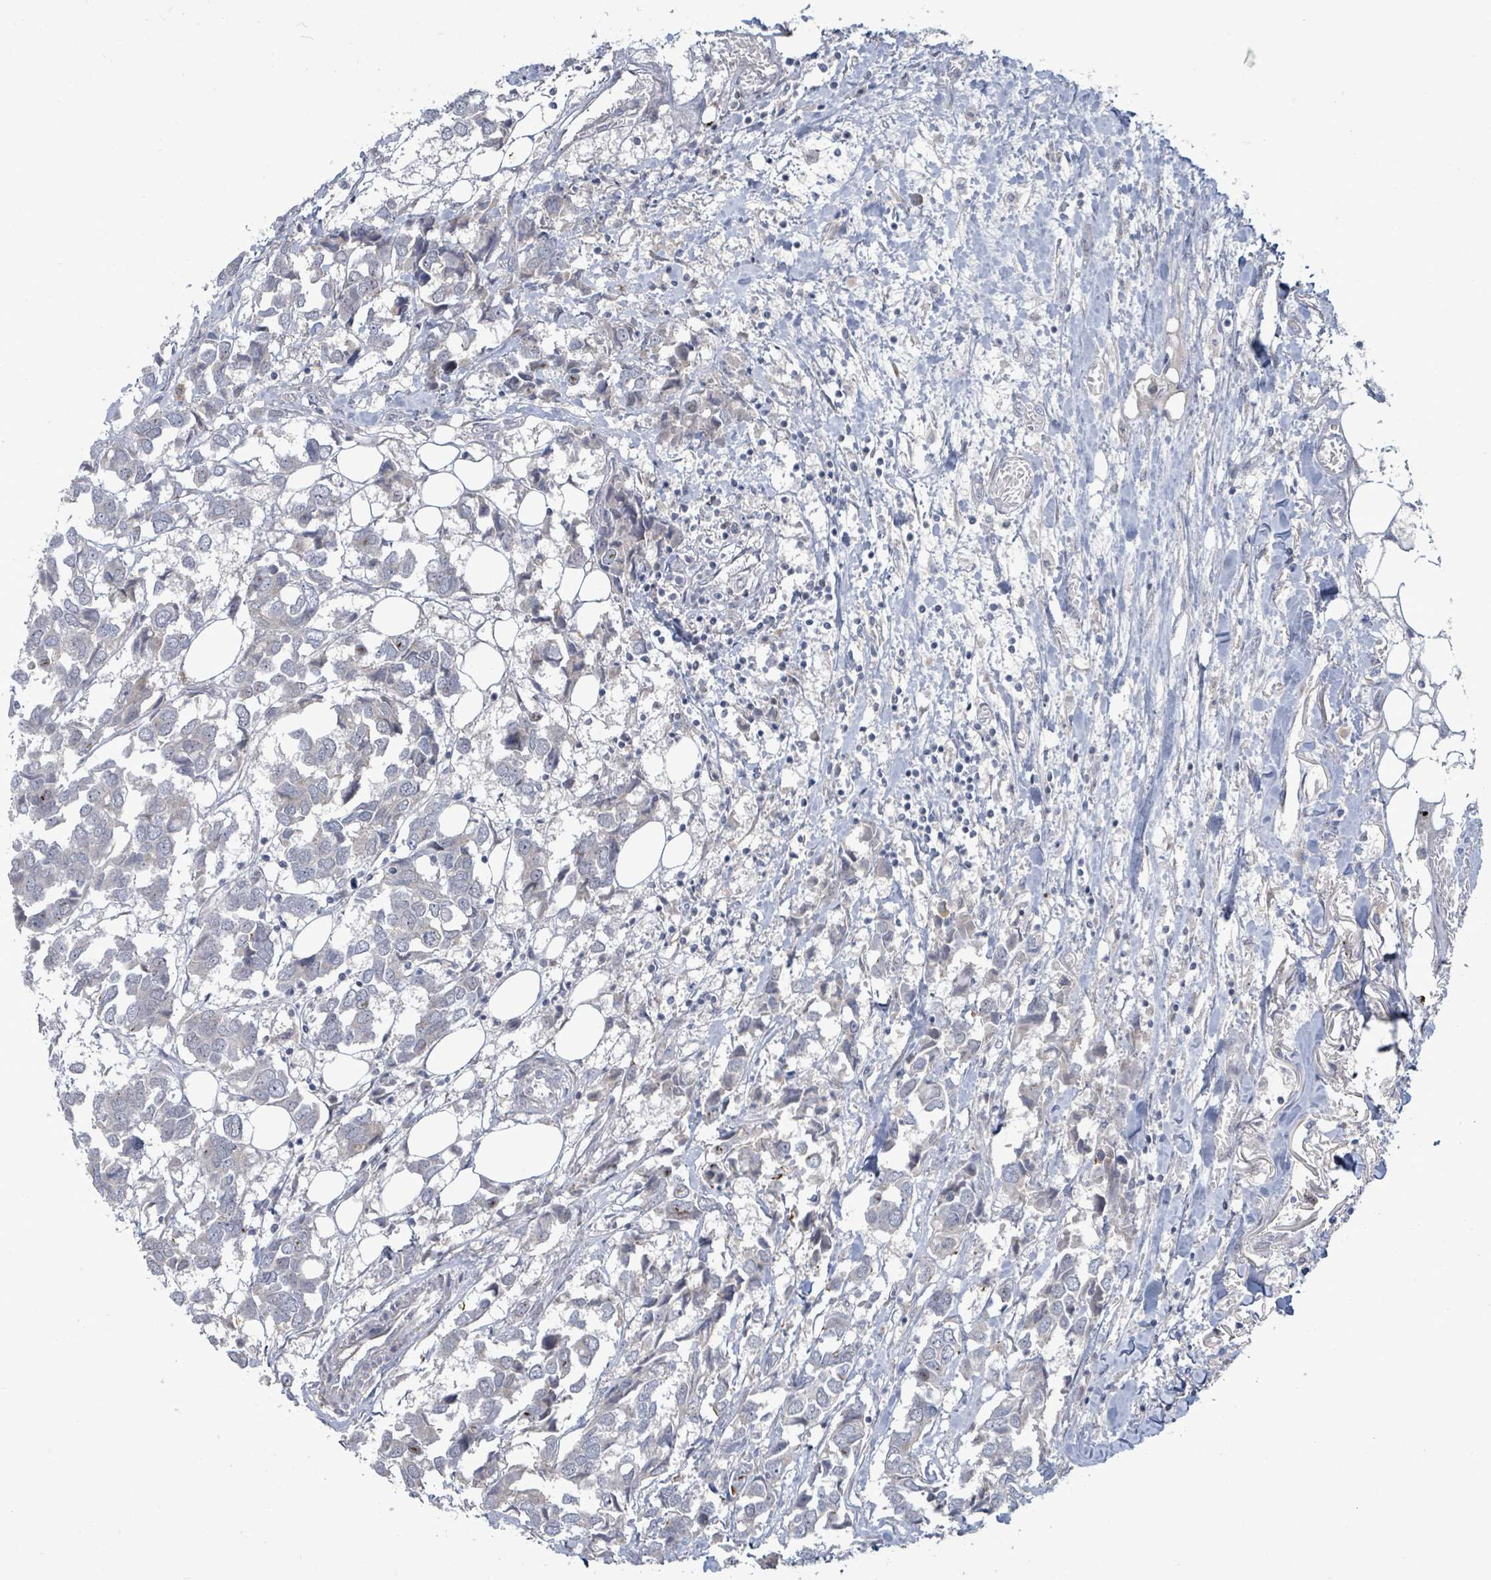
{"staining": {"intensity": "negative", "quantity": "none", "location": "none"}, "tissue": "breast cancer", "cell_type": "Tumor cells", "image_type": "cancer", "snomed": [{"axis": "morphology", "description": "Duct carcinoma"}, {"axis": "topography", "description": "Breast"}], "caption": "Protein analysis of breast cancer (intraductal carcinoma) displays no significant expression in tumor cells. (Stains: DAB (3,3'-diaminobenzidine) IHC with hematoxylin counter stain, Microscopy: brightfield microscopy at high magnification).", "gene": "ZFPM1", "patient": {"sex": "female", "age": 83}}